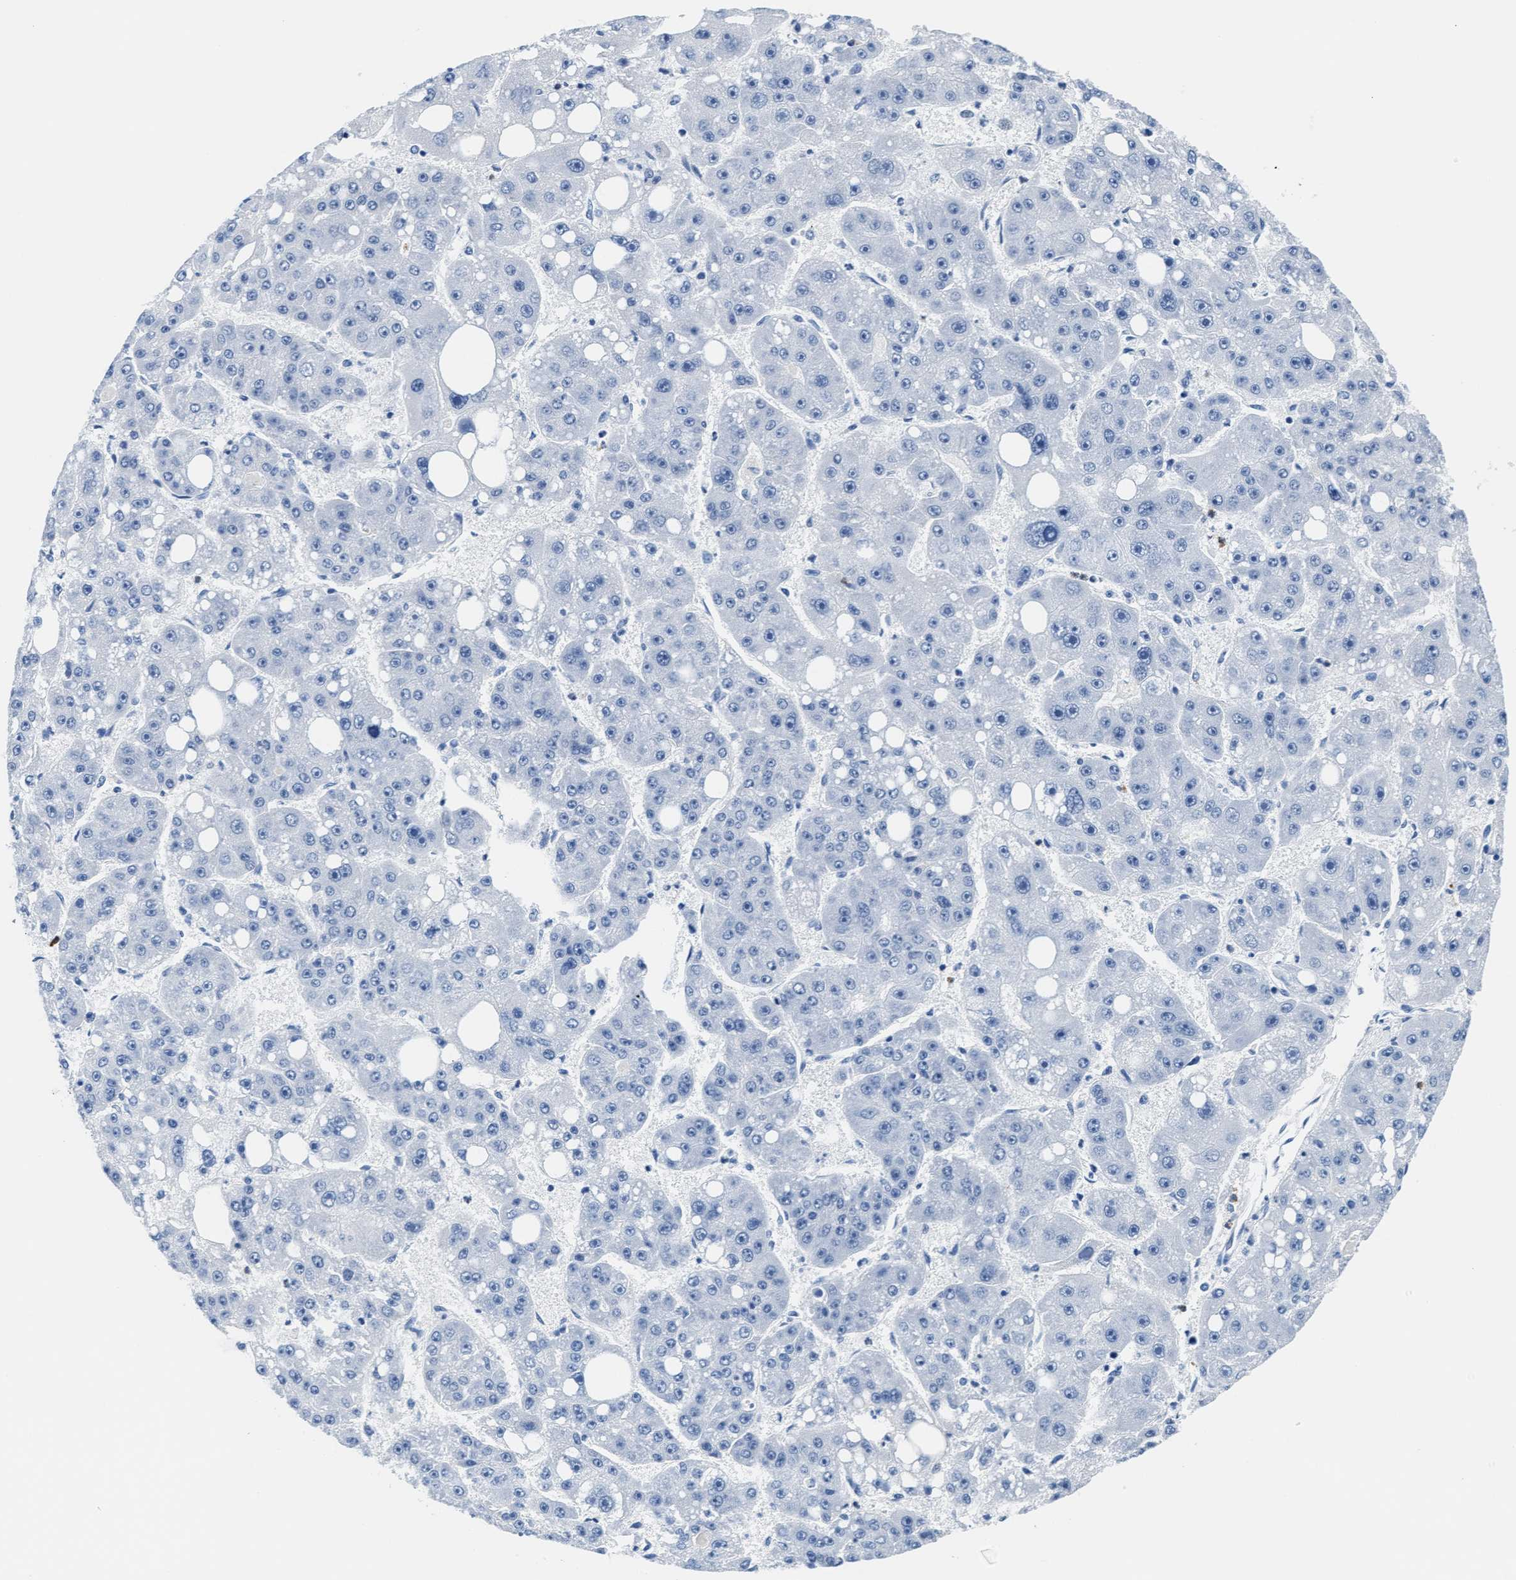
{"staining": {"intensity": "negative", "quantity": "none", "location": "none"}, "tissue": "liver cancer", "cell_type": "Tumor cells", "image_type": "cancer", "snomed": [{"axis": "morphology", "description": "Carcinoma, Hepatocellular, NOS"}, {"axis": "topography", "description": "Liver"}], "caption": "Immunohistochemical staining of liver hepatocellular carcinoma exhibits no significant expression in tumor cells.", "gene": "MMP8", "patient": {"sex": "female", "age": 61}}